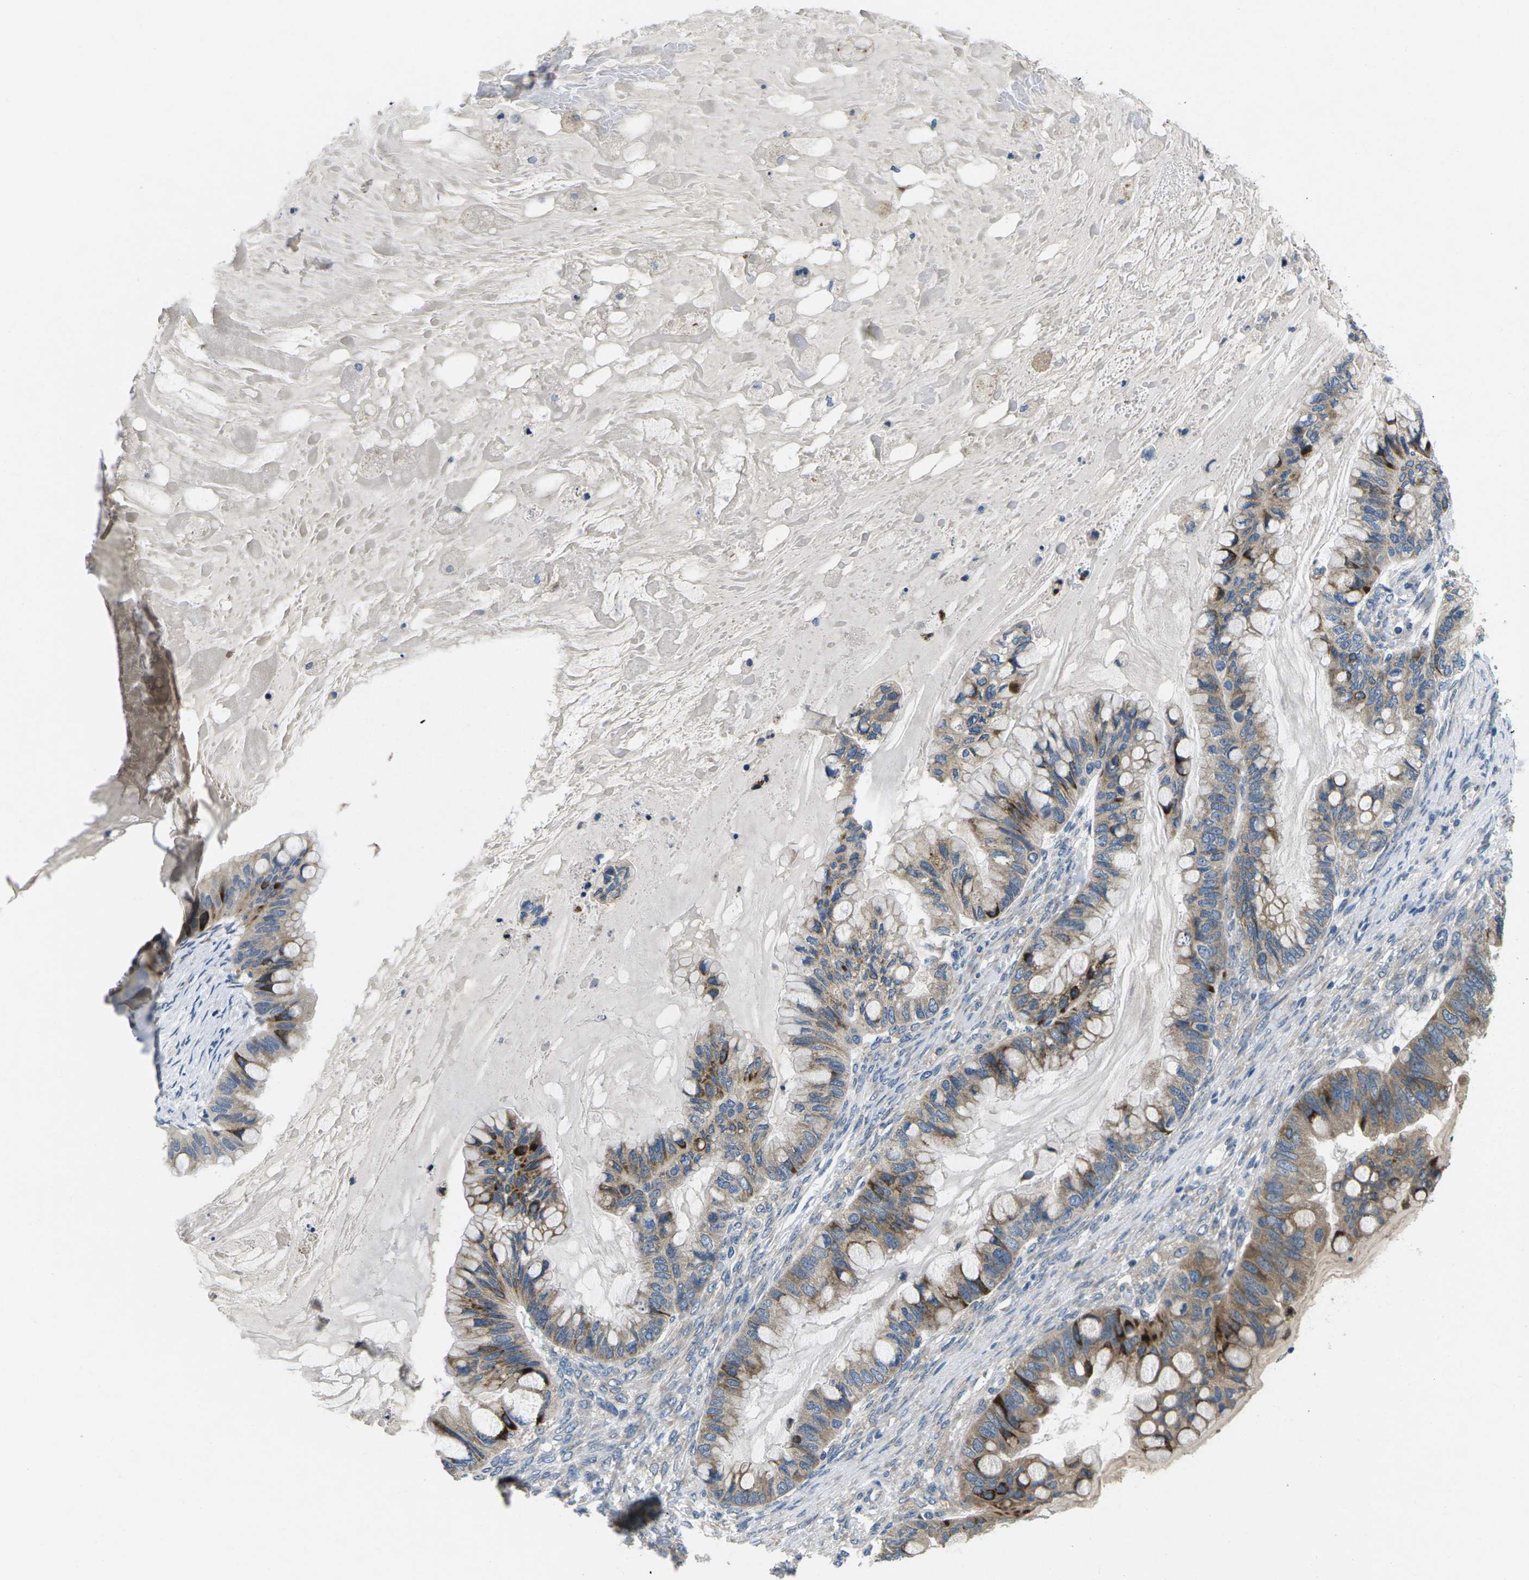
{"staining": {"intensity": "moderate", "quantity": "<25%", "location": "cytoplasmic/membranous"}, "tissue": "ovarian cancer", "cell_type": "Tumor cells", "image_type": "cancer", "snomed": [{"axis": "morphology", "description": "Cystadenocarcinoma, mucinous, NOS"}, {"axis": "topography", "description": "Ovary"}], "caption": "Ovarian mucinous cystadenocarcinoma was stained to show a protein in brown. There is low levels of moderate cytoplasmic/membranous staining in approximately <25% of tumor cells. (Stains: DAB in brown, nuclei in blue, Microscopy: brightfield microscopy at high magnification).", "gene": "ERGIC3", "patient": {"sex": "female", "age": 80}}